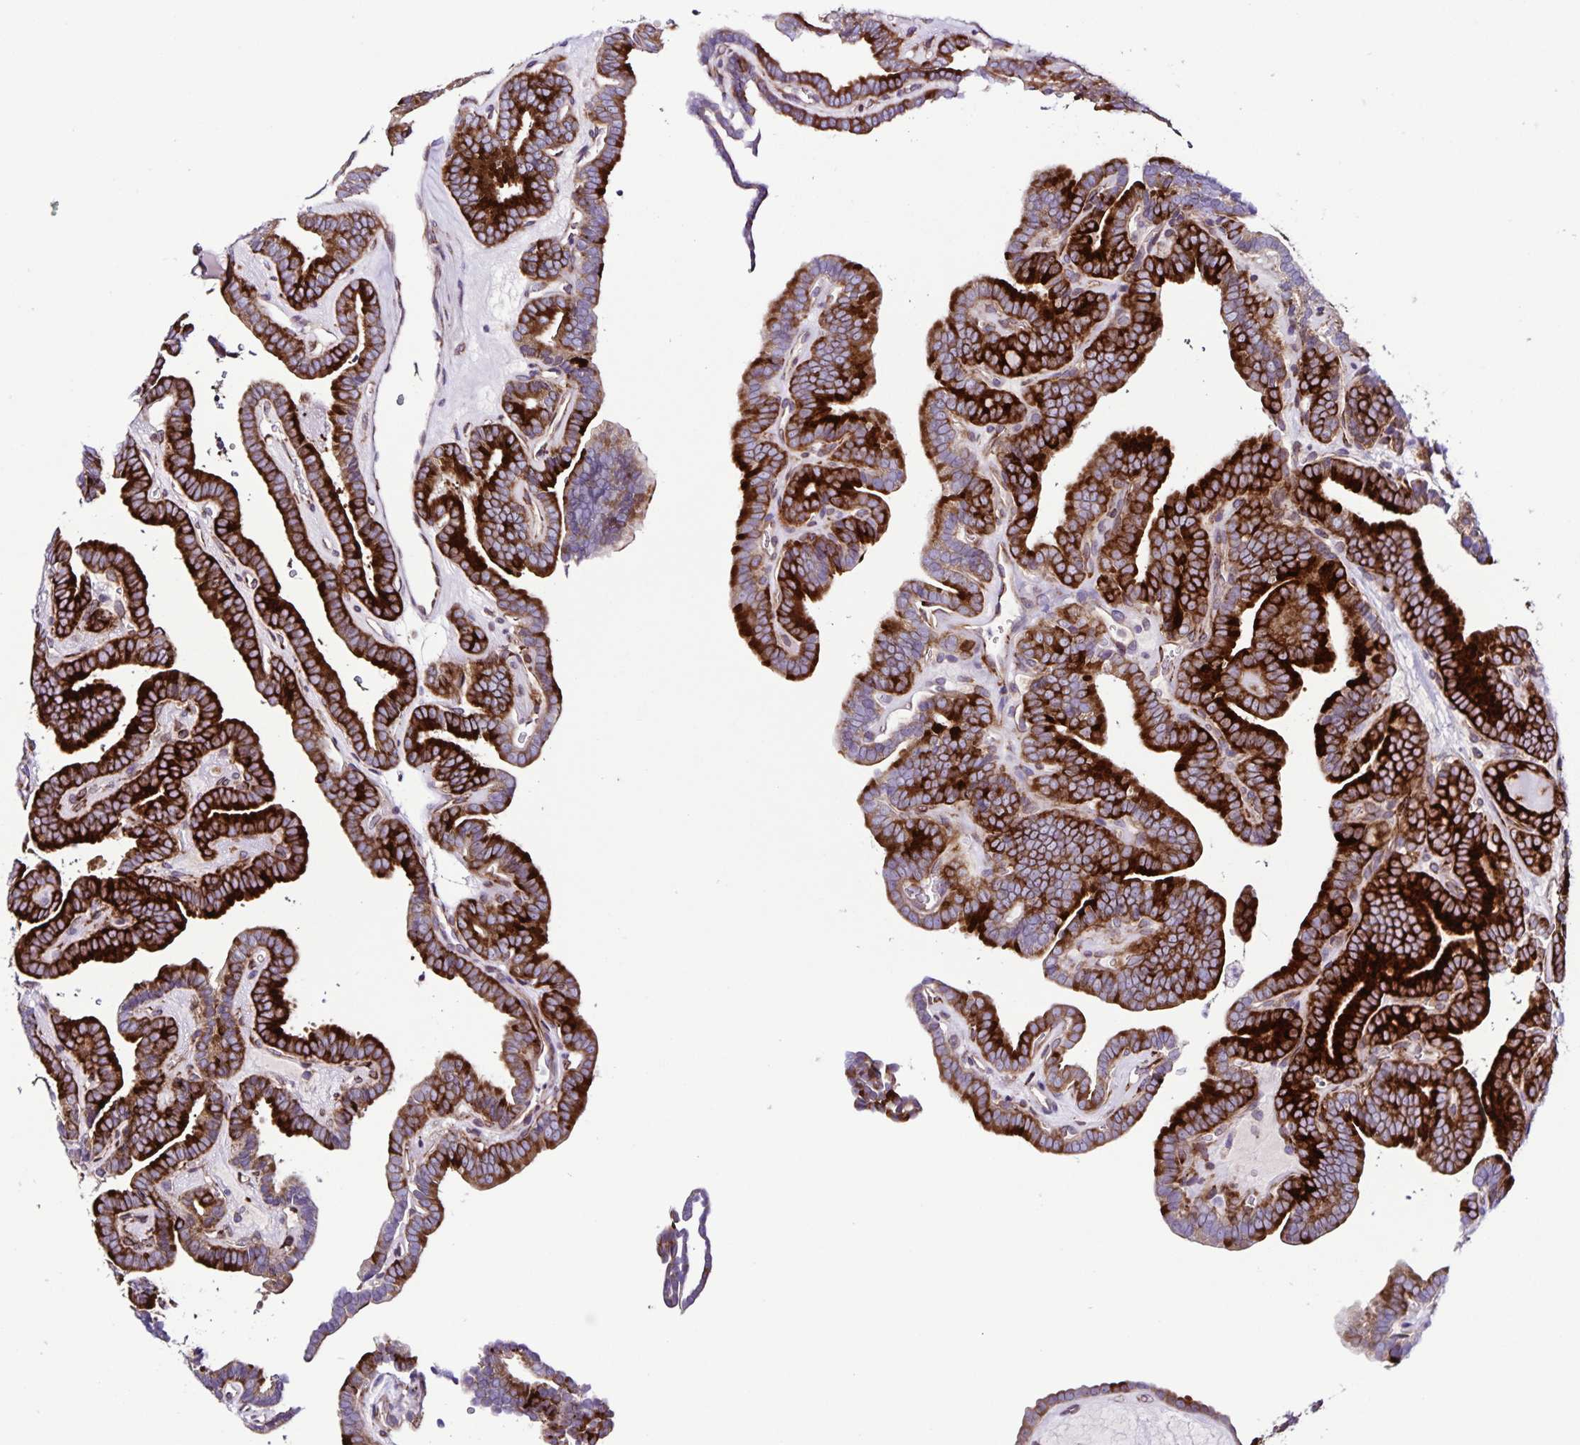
{"staining": {"intensity": "strong", "quantity": ">75%", "location": "cytoplasmic/membranous"}, "tissue": "thyroid cancer", "cell_type": "Tumor cells", "image_type": "cancer", "snomed": [{"axis": "morphology", "description": "Papillary adenocarcinoma, NOS"}, {"axis": "topography", "description": "Thyroid gland"}], "caption": "Immunohistochemical staining of human thyroid papillary adenocarcinoma shows high levels of strong cytoplasmic/membranous protein positivity in approximately >75% of tumor cells. (Stains: DAB in brown, nuclei in blue, Microscopy: brightfield microscopy at high magnification).", "gene": "OSBPL5", "patient": {"sex": "female", "age": 21}}